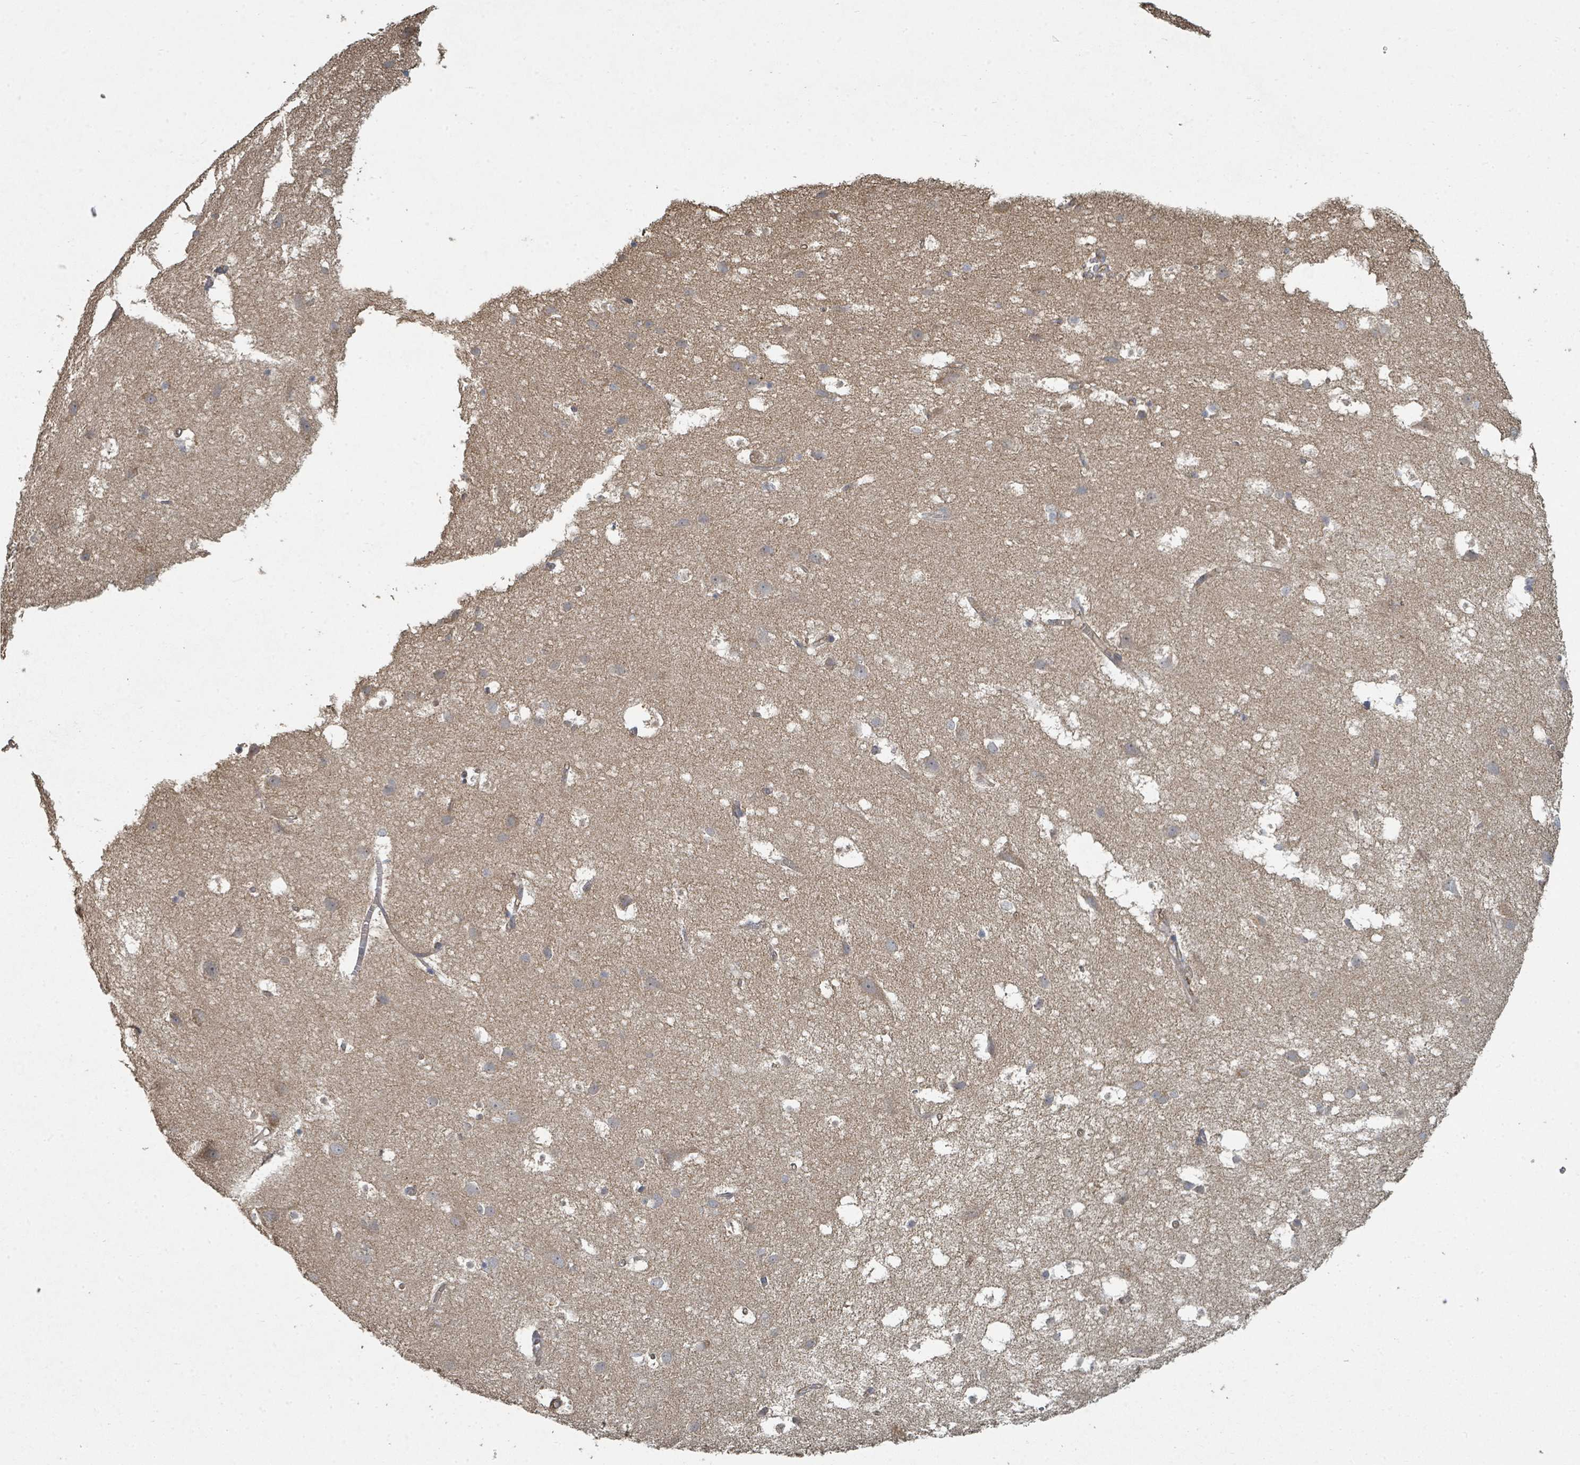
{"staining": {"intensity": "moderate", "quantity": "25%-75%", "location": "cytoplasmic/membranous"}, "tissue": "cerebral cortex", "cell_type": "Endothelial cells", "image_type": "normal", "snomed": [{"axis": "morphology", "description": "Normal tissue, NOS"}, {"axis": "topography", "description": "Cerebral cortex"}], "caption": "DAB (3,3'-diaminobenzidine) immunohistochemical staining of normal cerebral cortex exhibits moderate cytoplasmic/membranous protein positivity in about 25%-75% of endothelial cells. The staining was performed using DAB, with brown indicating positive protein expression. Nuclei are stained blue with hematoxylin.", "gene": "WDFY1", "patient": {"sex": "male", "age": 54}}